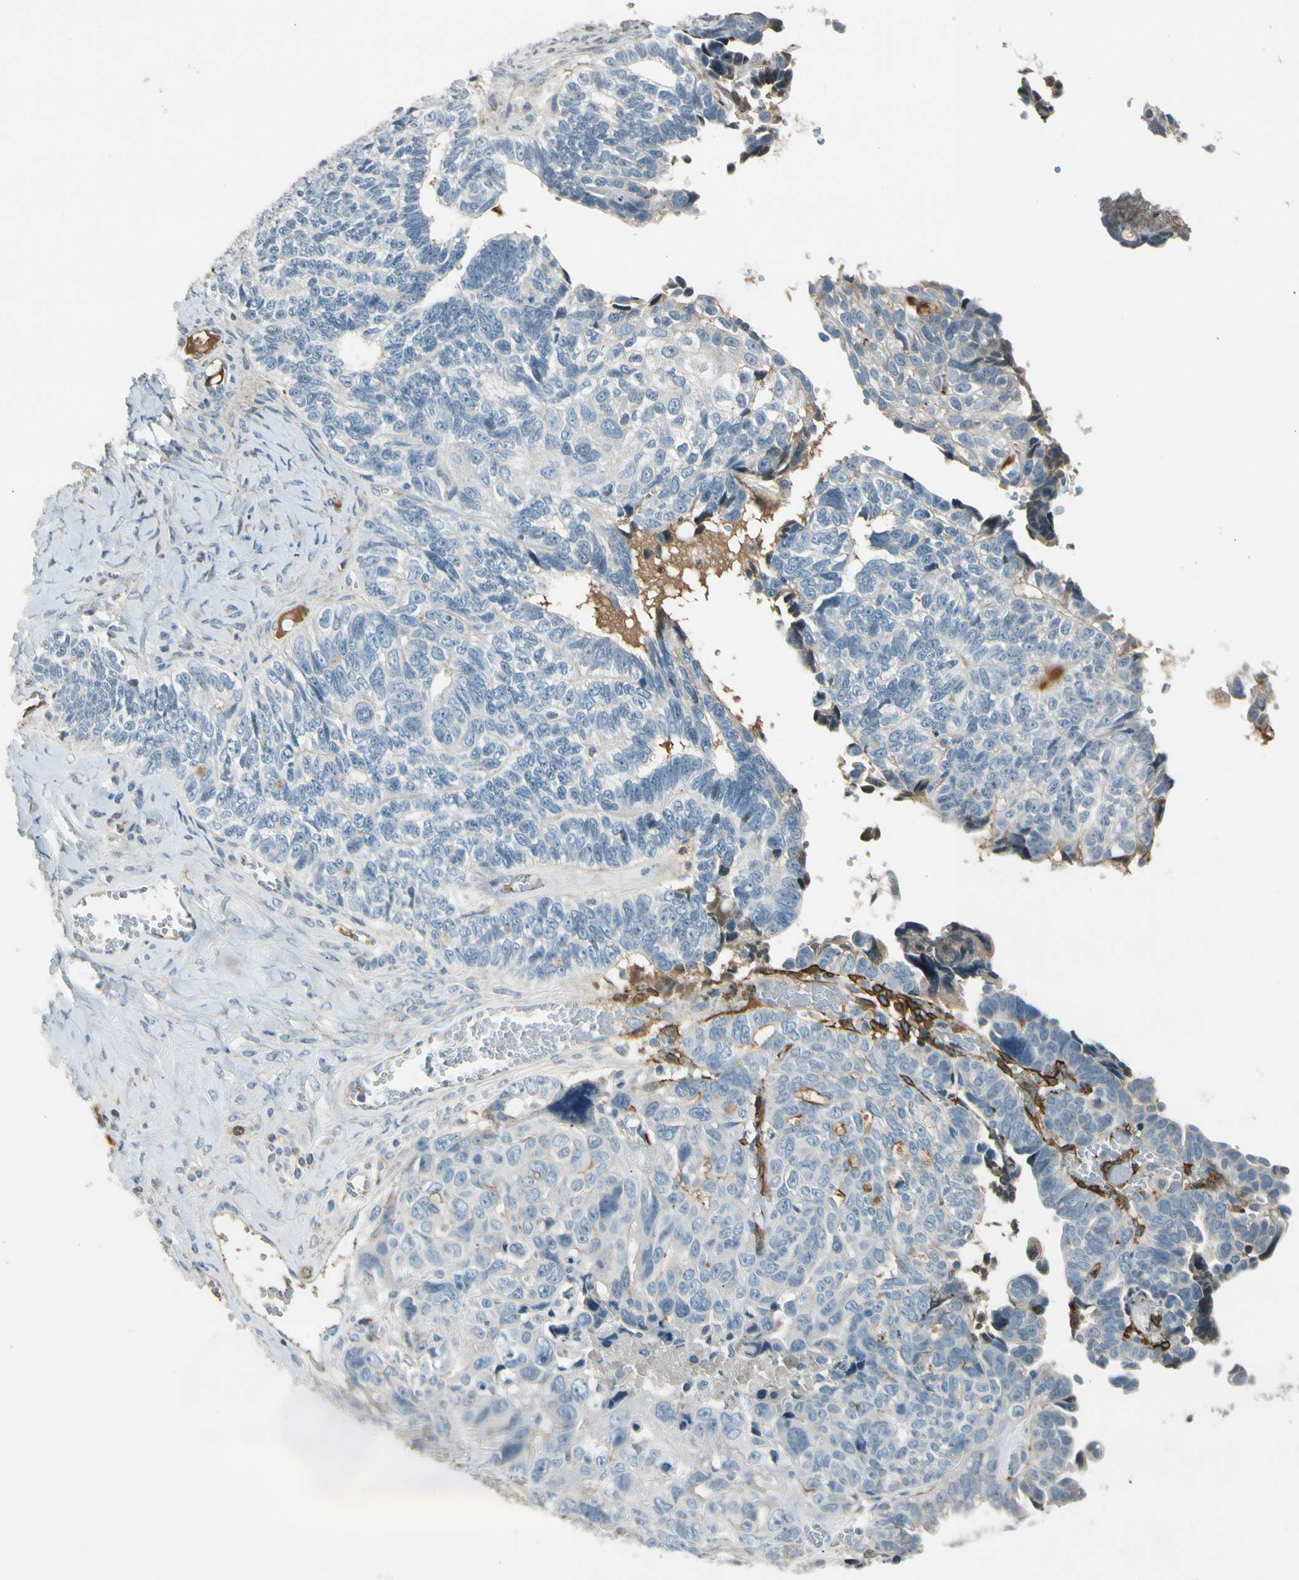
{"staining": {"intensity": "negative", "quantity": "none", "location": "none"}, "tissue": "ovarian cancer", "cell_type": "Tumor cells", "image_type": "cancer", "snomed": [{"axis": "morphology", "description": "Cystadenocarcinoma, serous, NOS"}, {"axis": "topography", "description": "Ovary"}], "caption": "This is a image of immunohistochemistry staining of ovarian serous cystadenocarcinoma, which shows no staining in tumor cells.", "gene": "PDPN", "patient": {"sex": "female", "age": 79}}